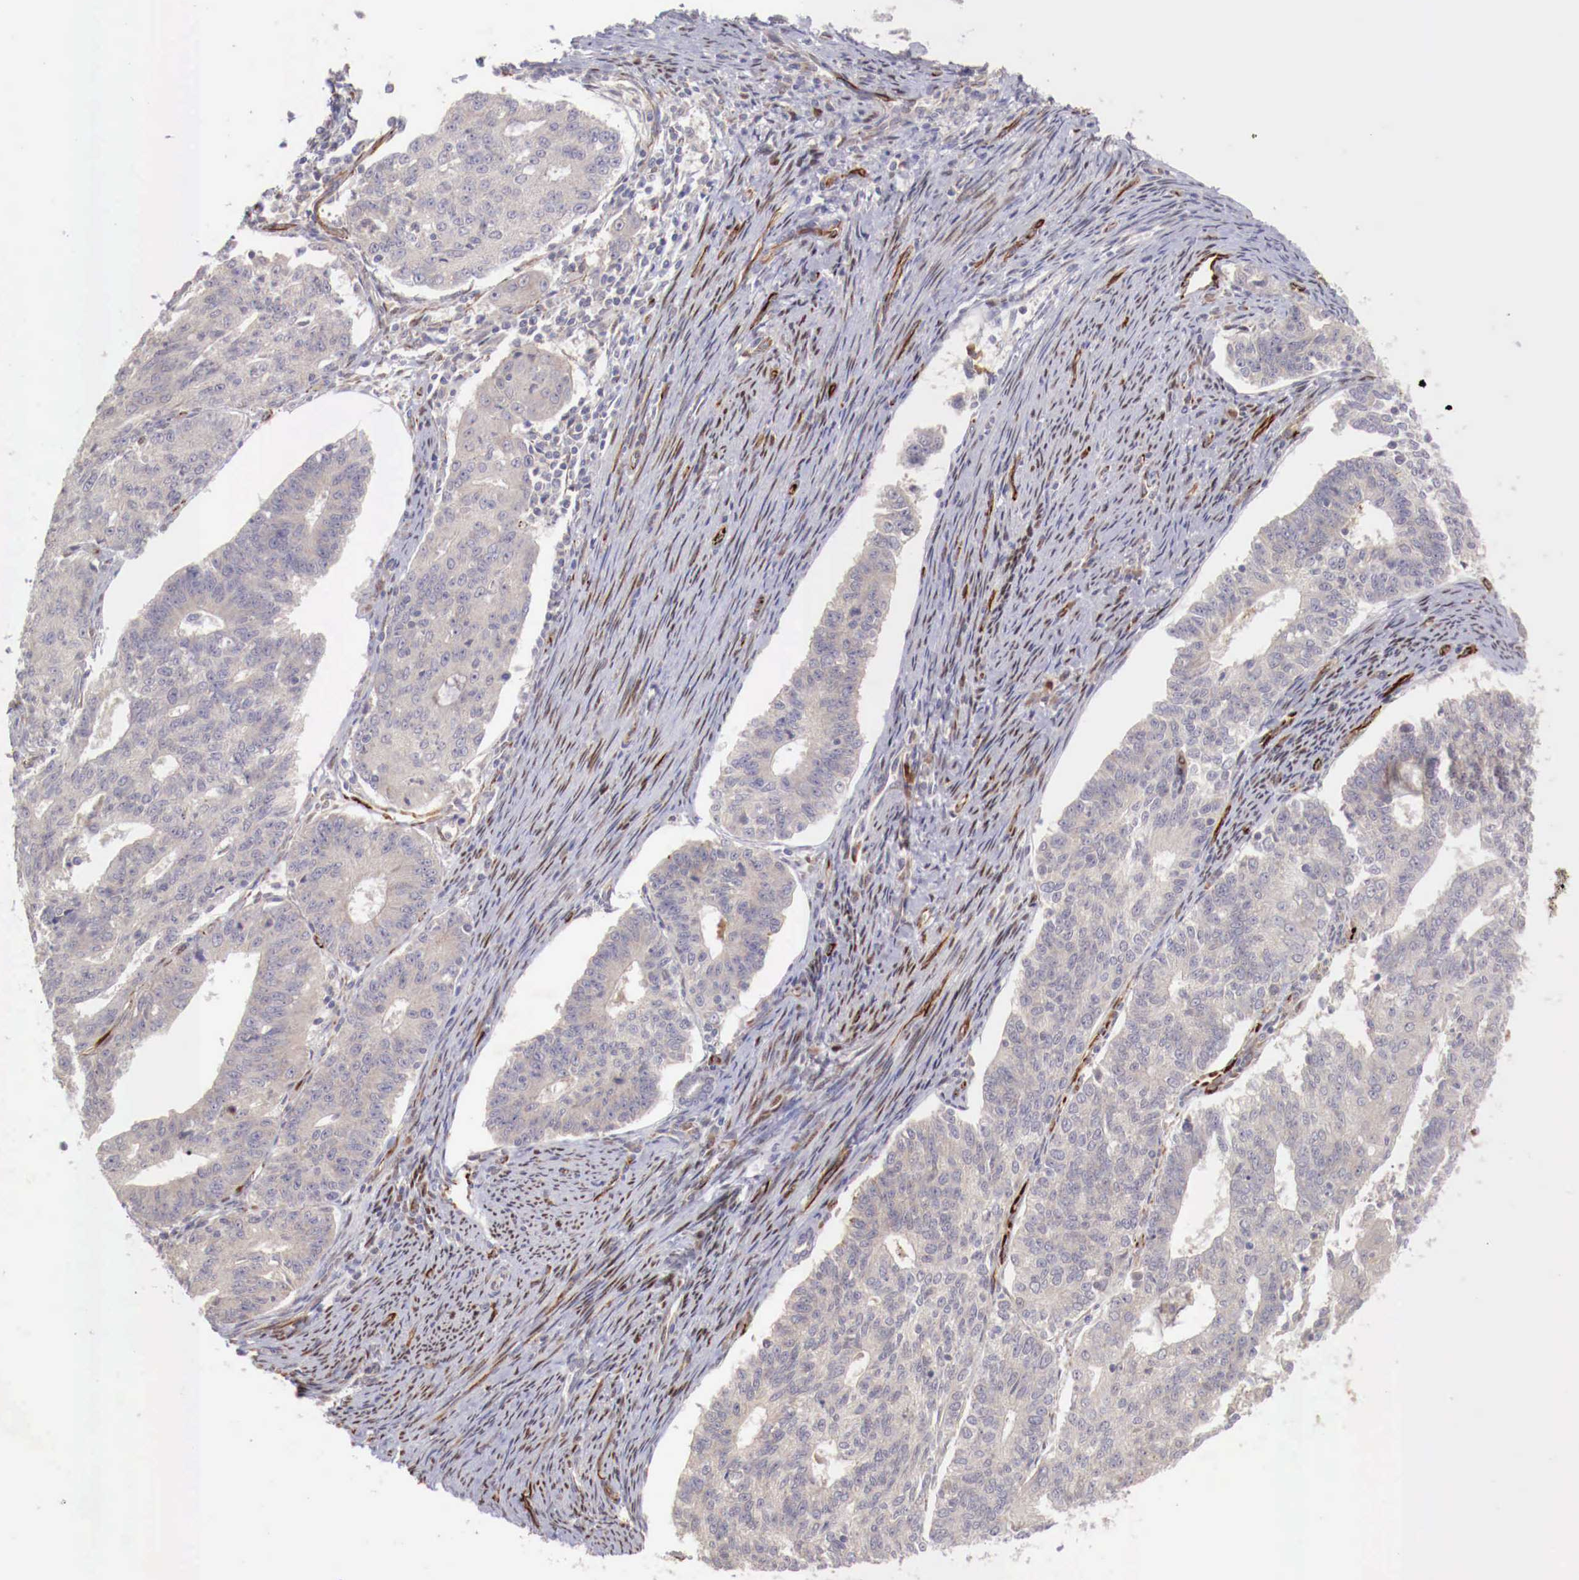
{"staining": {"intensity": "negative", "quantity": "none", "location": "none"}, "tissue": "endometrial cancer", "cell_type": "Tumor cells", "image_type": "cancer", "snomed": [{"axis": "morphology", "description": "Adenocarcinoma, NOS"}, {"axis": "topography", "description": "Endometrium"}], "caption": "Micrograph shows no significant protein expression in tumor cells of adenocarcinoma (endometrial).", "gene": "WT1", "patient": {"sex": "female", "age": 56}}